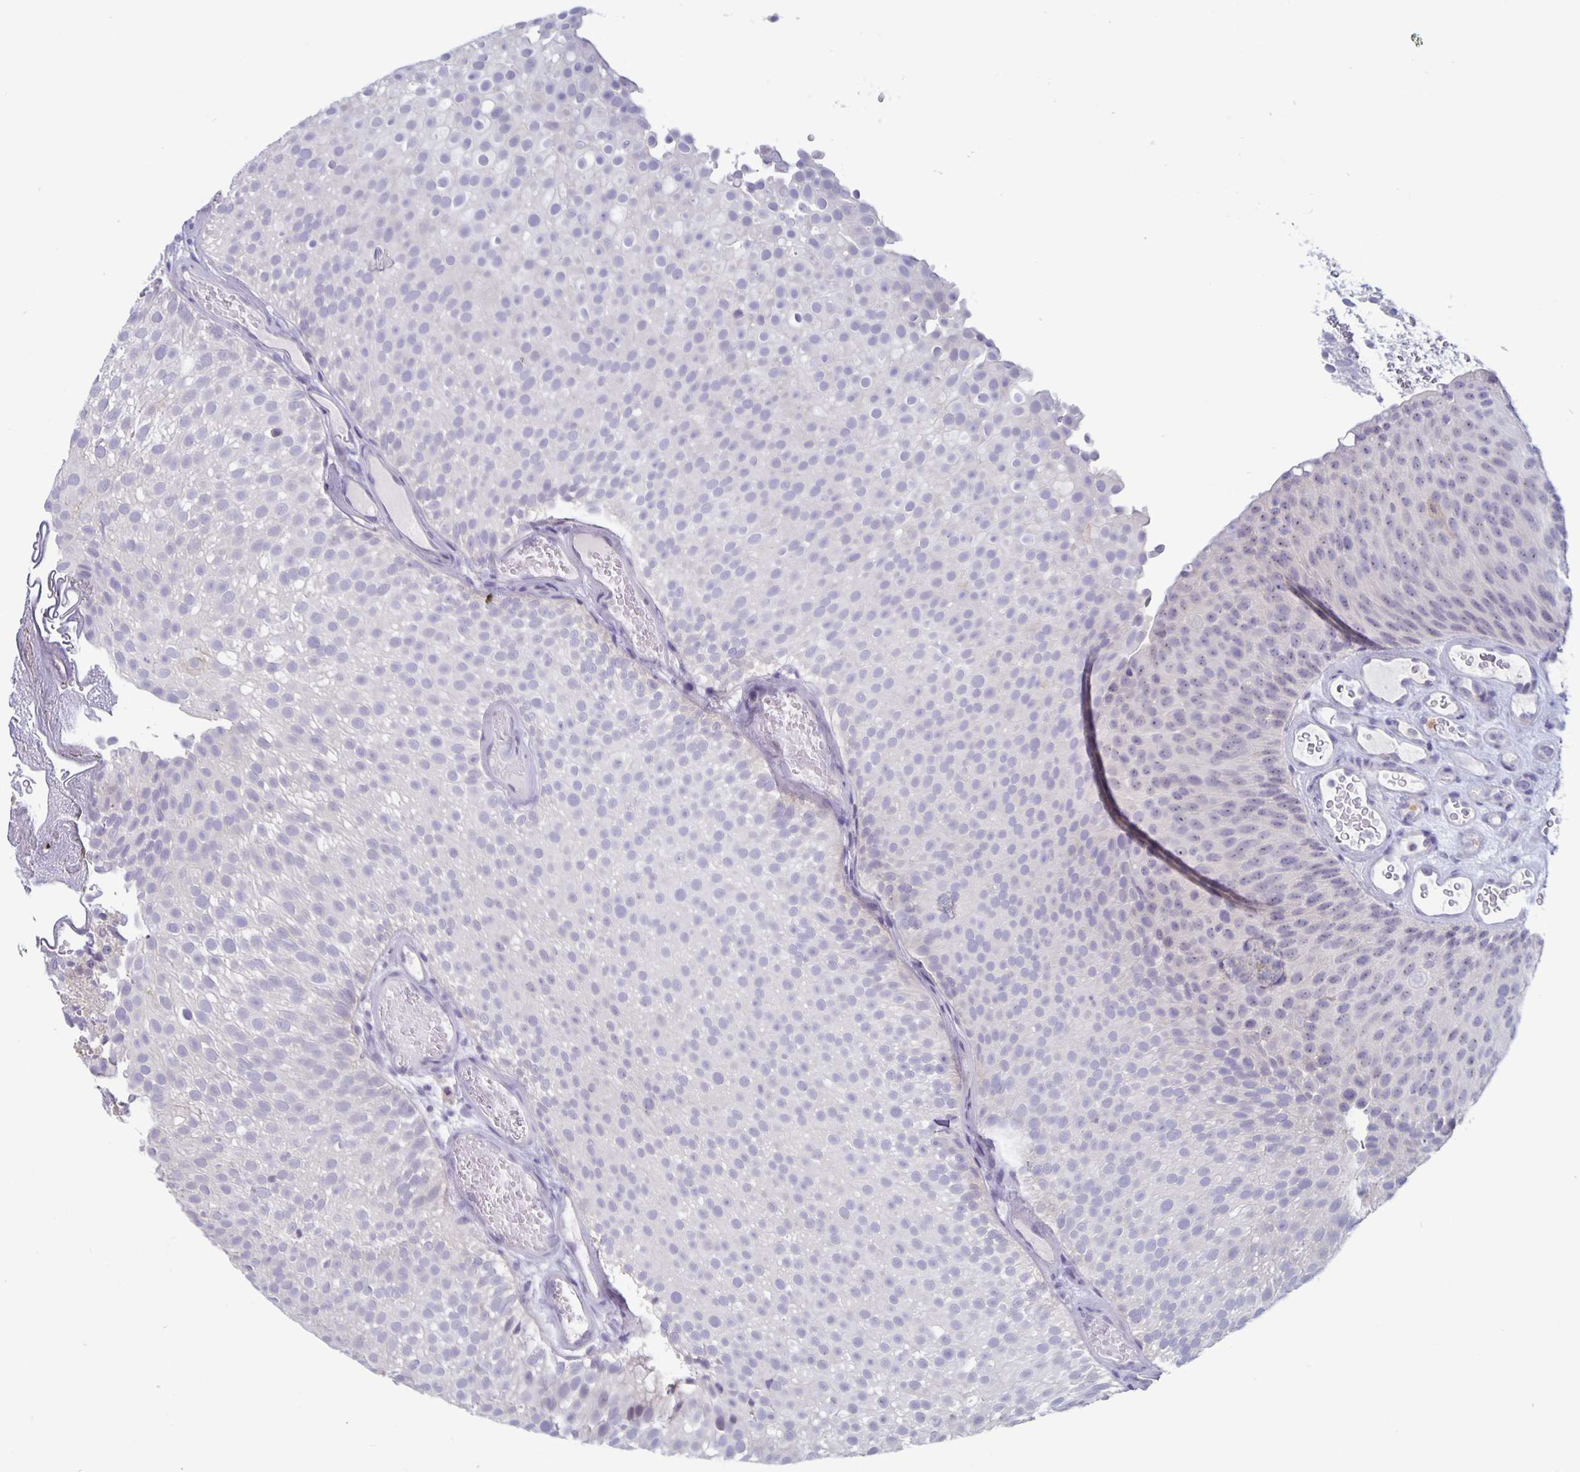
{"staining": {"intensity": "negative", "quantity": "none", "location": "none"}, "tissue": "urothelial cancer", "cell_type": "Tumor cells", "image_type": "cancer", "snomed": [{"axis": "morphology", "description": "Urothelial carcinoma, Low grade"}, {"axis": "topography", "description": "Urinary bladder"}], "caption": "IHC photomicrograph of neoplastic tissue: human urothelial carcinoma (low-grade) stained with DAB exhibits no significant protein positivity in tumor cells. Nuclei are stained in blue.", "gene": "PLCB3", "patient": {"sex": "male", "age": 78}}